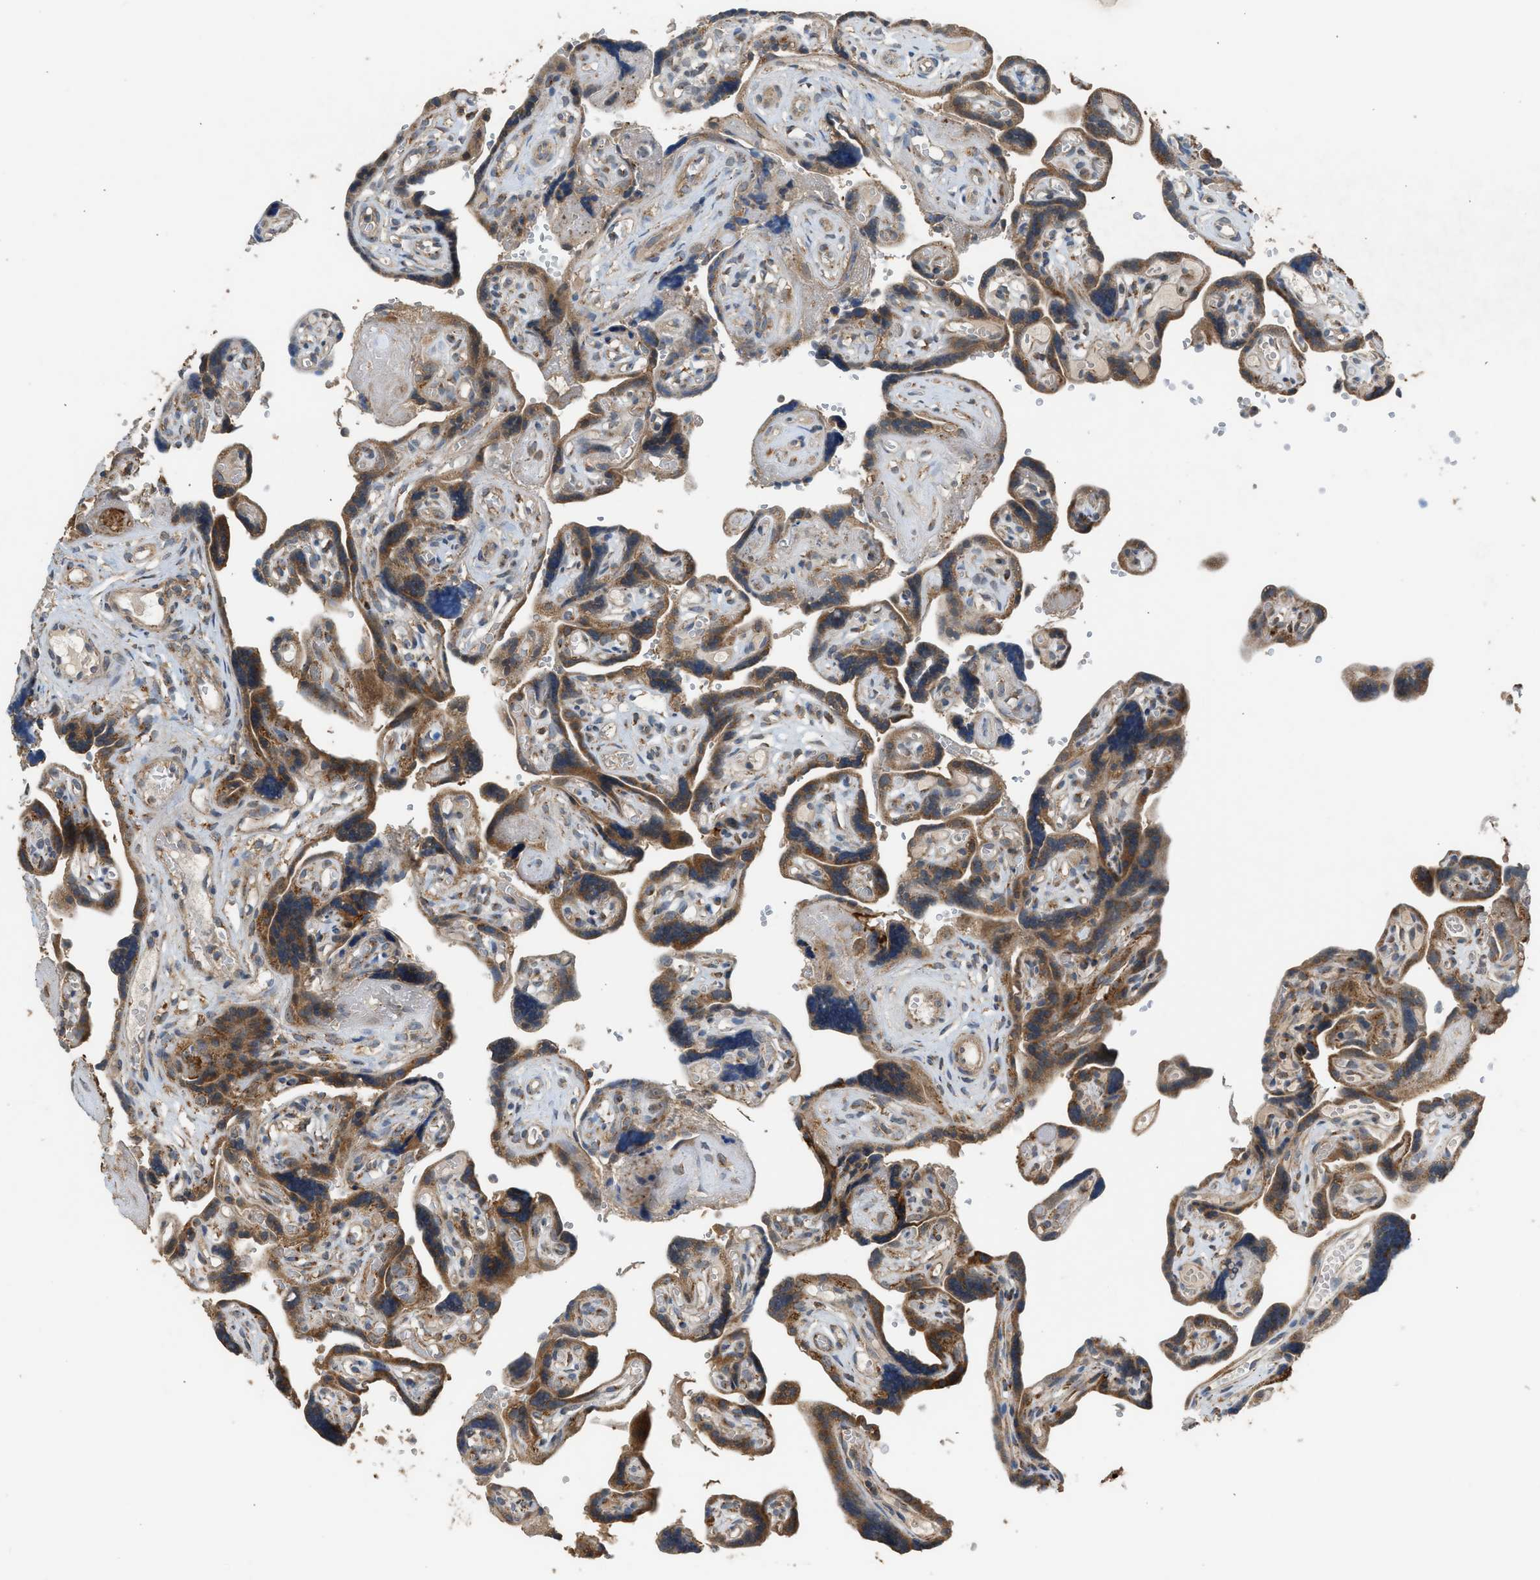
{"staining": {"intensity": "moderate", "quantity": ">75%", "location": "cytoplasmic/membranous"}, "tissue": "placenta", "cell_type": "Decidual cells", "image_type": "normal", "snomed": [{"axis": "morphology", "description": "Normal tissue, NOS"}, {"axis": "topography", "description": "Placenta"}], "caption": "Placenta stained with IHC exhibits moderate cytoplasmic/membranous positivity in about >75% of decidual cells.", "gene": "STARD3", "patient": {"sex": "female", "age": 30}}